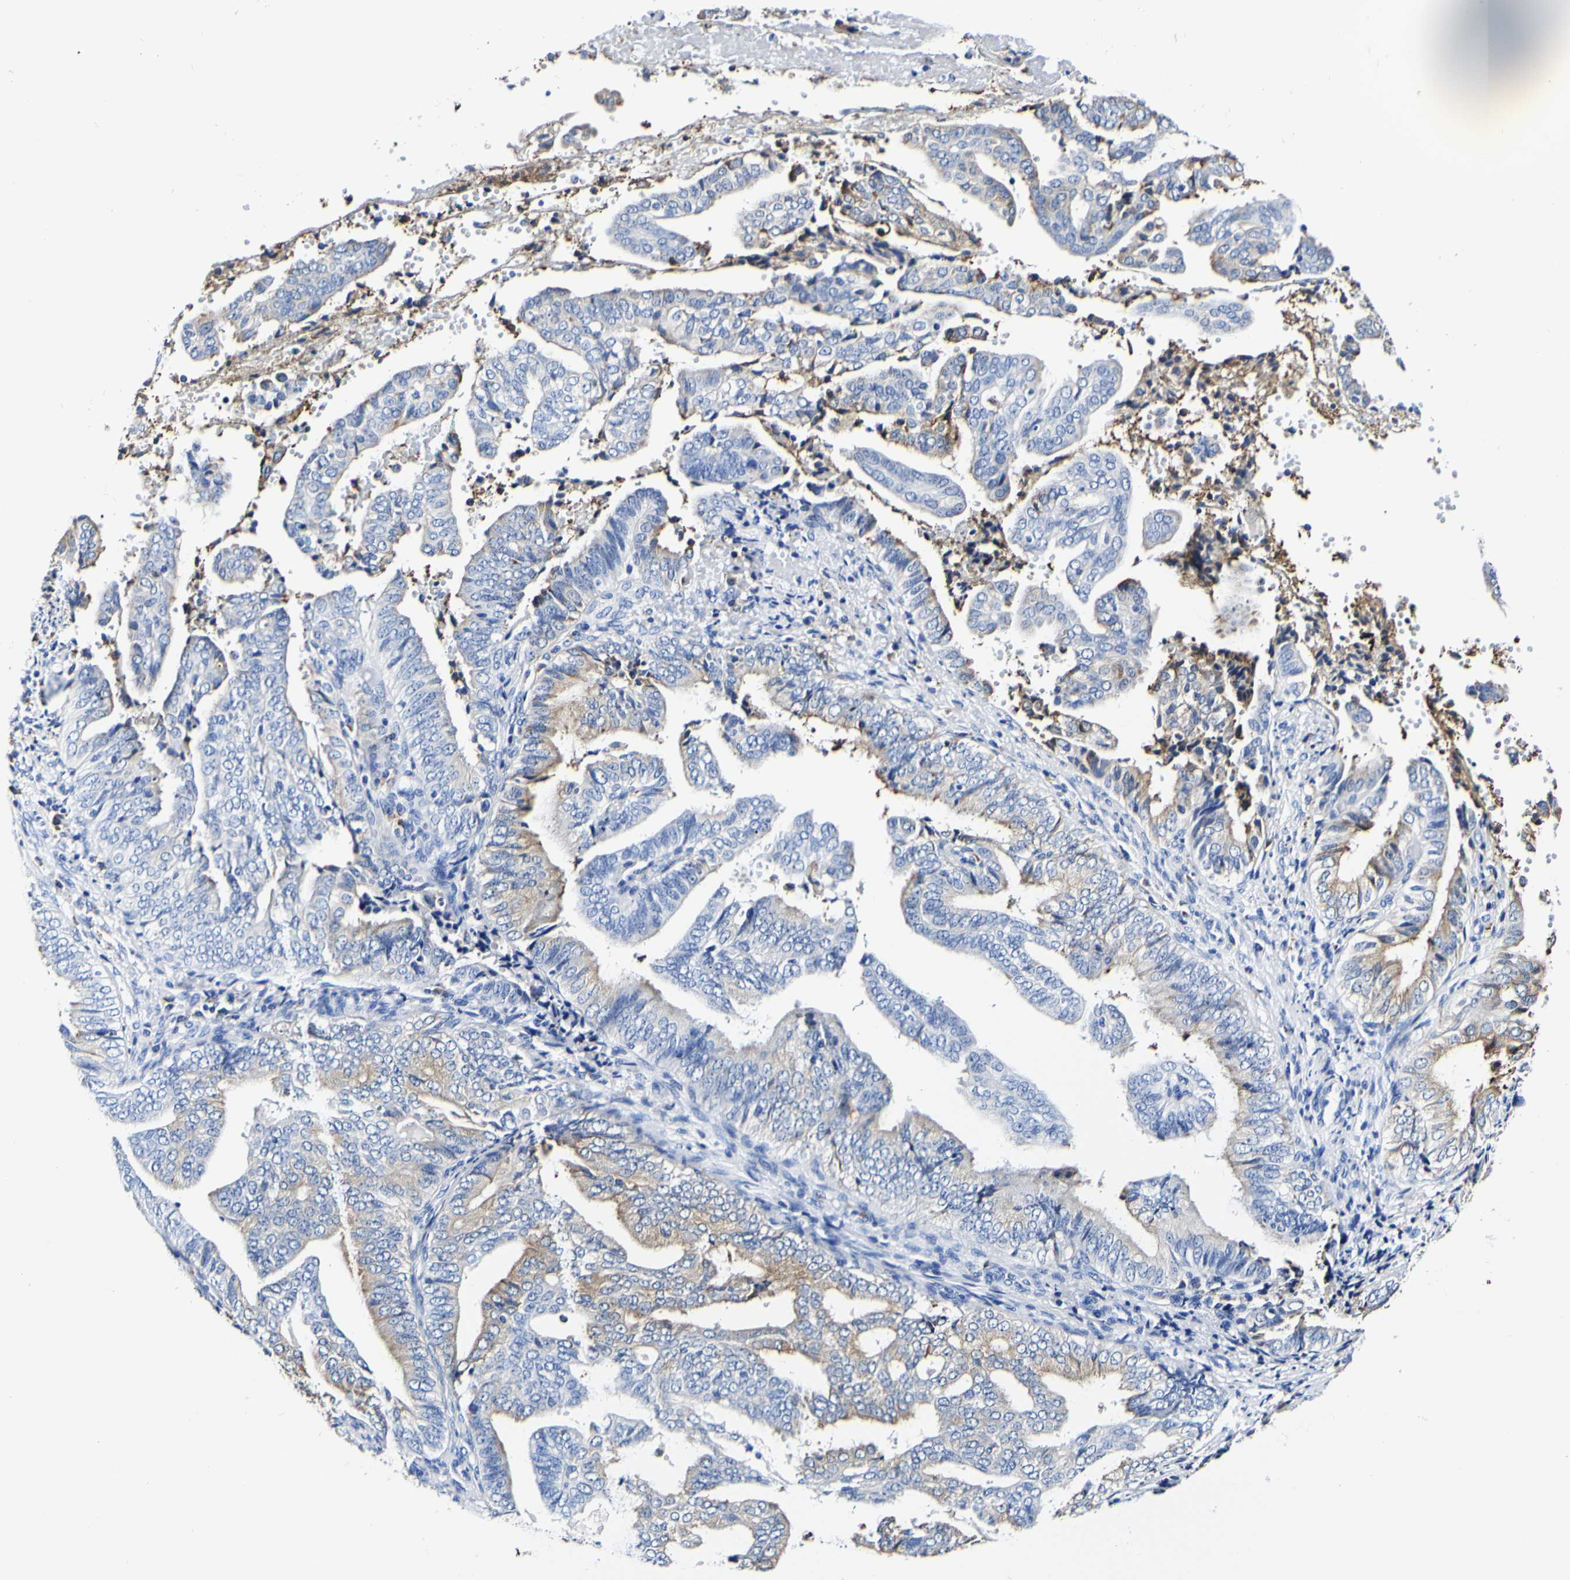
{"staining": {"intensity": "weak", "quantity": ">75%", "location": "cytoplasmic/membranous"}, "tissue": "endometrial cancer", "cell_type": "Tumor cells", "image_type": "cancer", "snomed": [{"axis": "morphology", "description": "Adenocarcinoma, NOS"}, {"axis": "topography", "description": "Endometrium"}], "caption": "A low amount of weak cytoplasmic/membranous expression is present in approximately >75% of tumor cells in adenocarcinoma (endometrial) tissue.", "gene": "P4HB", "patient": {"sex": "female", "age": 58}}